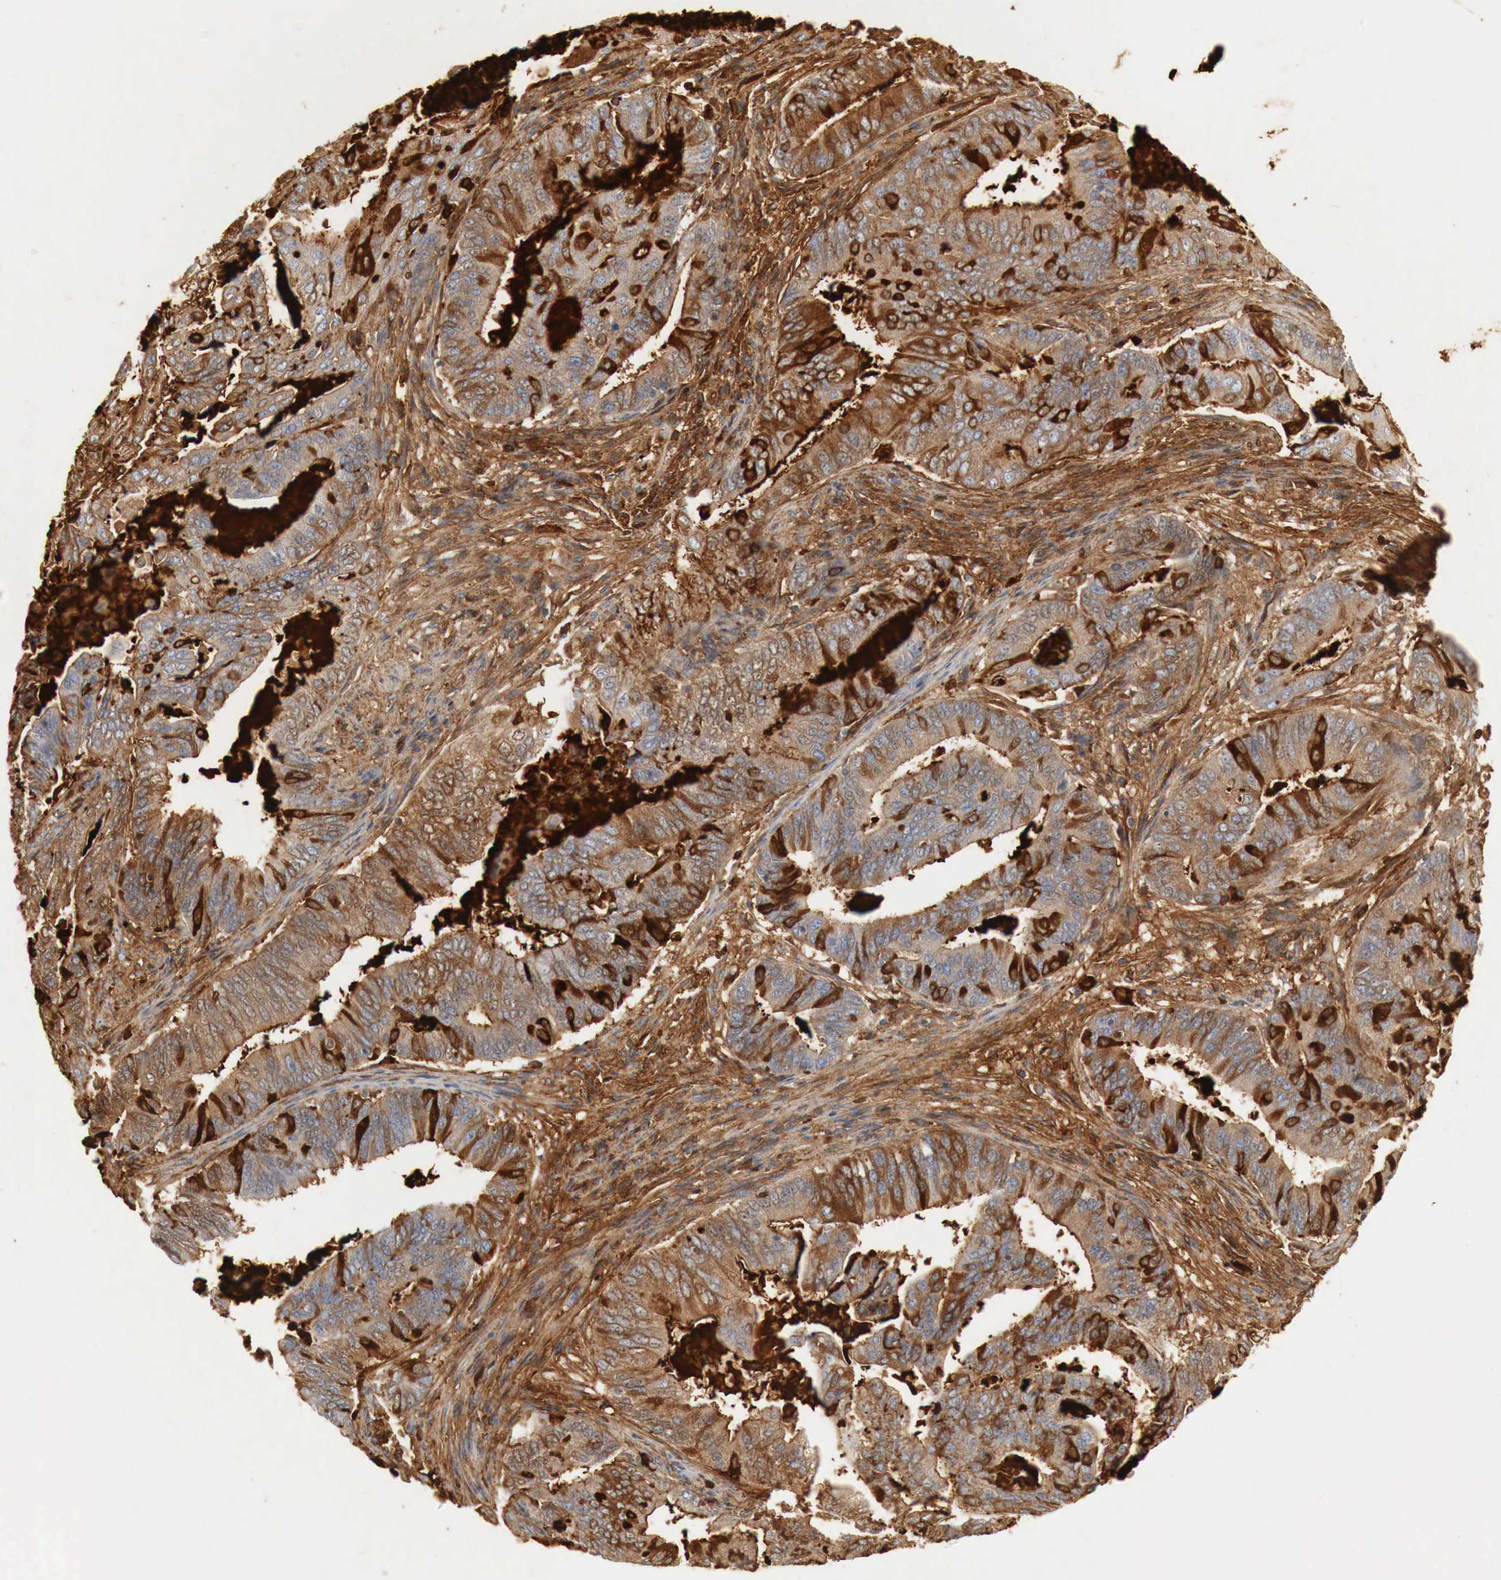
{"staining": {"intensity": "moderate", "quantity": "25%-75%", "location": "cytoplasmic/membranous"}, "tissue": "endometrial cancer", "cell_type": "Tumor cells", "image_type": "cancer", "snomed": [{"axis": "morphology", "description": "Adenocarcinoma, NOS"}, {"axis": "topography", "description": "Endometrium"}], "caption": "Tumor cells display medium levels of moderate cytoplasmic/membranous staining in approximately 25%-75% of cells in human adenocarcinoma (endometrial).", "gene": "IGLC3", "patient": {"sex": "female", "age": 63}}